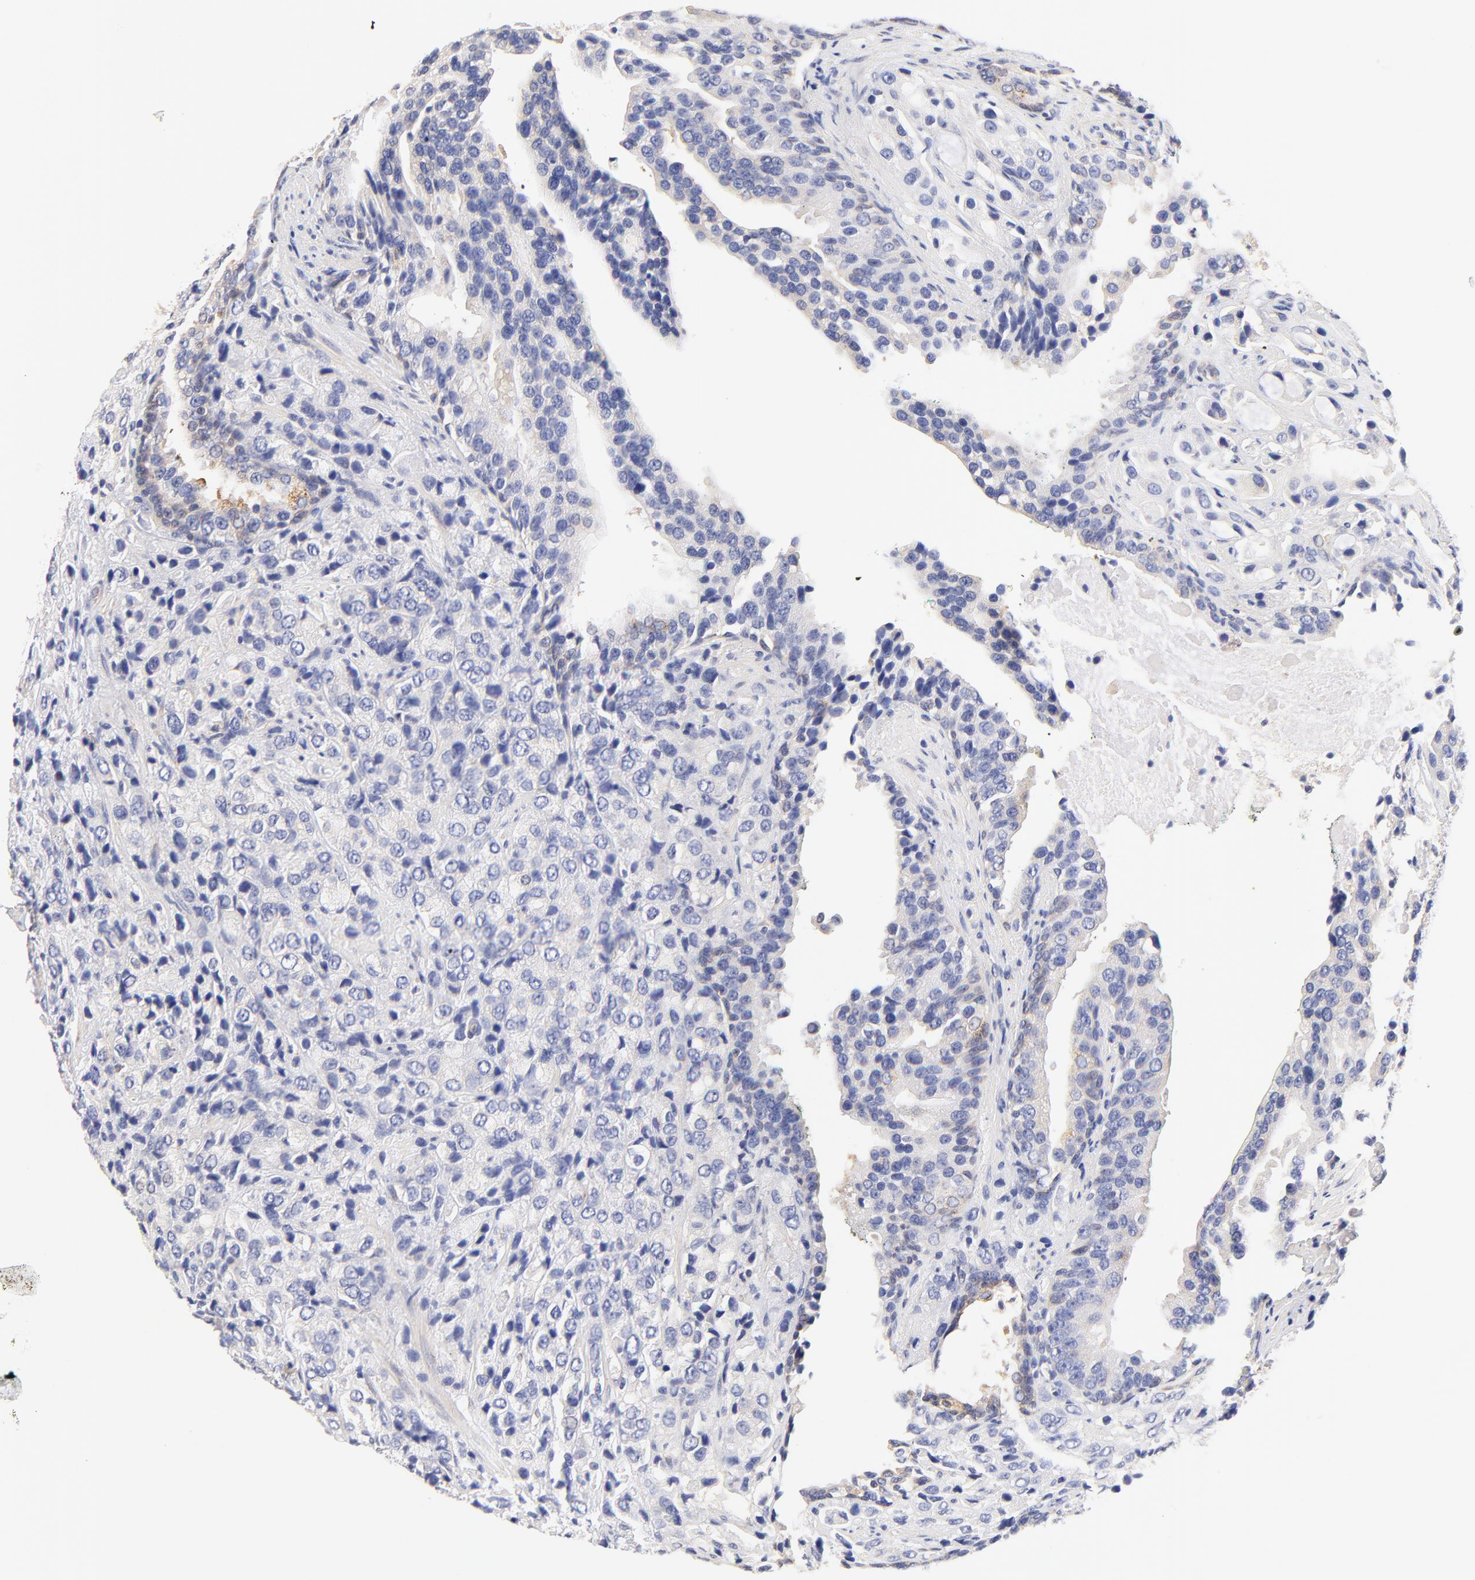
{"staining": {"intensity": "weak", "quantity": "<25%", "location": "cytoplasmic/membranous"}, "tissue": "prostate cancer", "cell_type": "Tumor cells", "image_type": "cancer", "snomed": [{"axis": "morphology", "description": "Adenocarcinoma, High grade"}, {"axis": "topography", "description": "Prostate"}], "caption": "DAB immunohistochemical staining of human adenocarcinoma (high-grade) (prostate) shows no significant positivity in tumor cells.", "gene": "HS3ST1", "patient": {"sex": "male", "age": 70}}